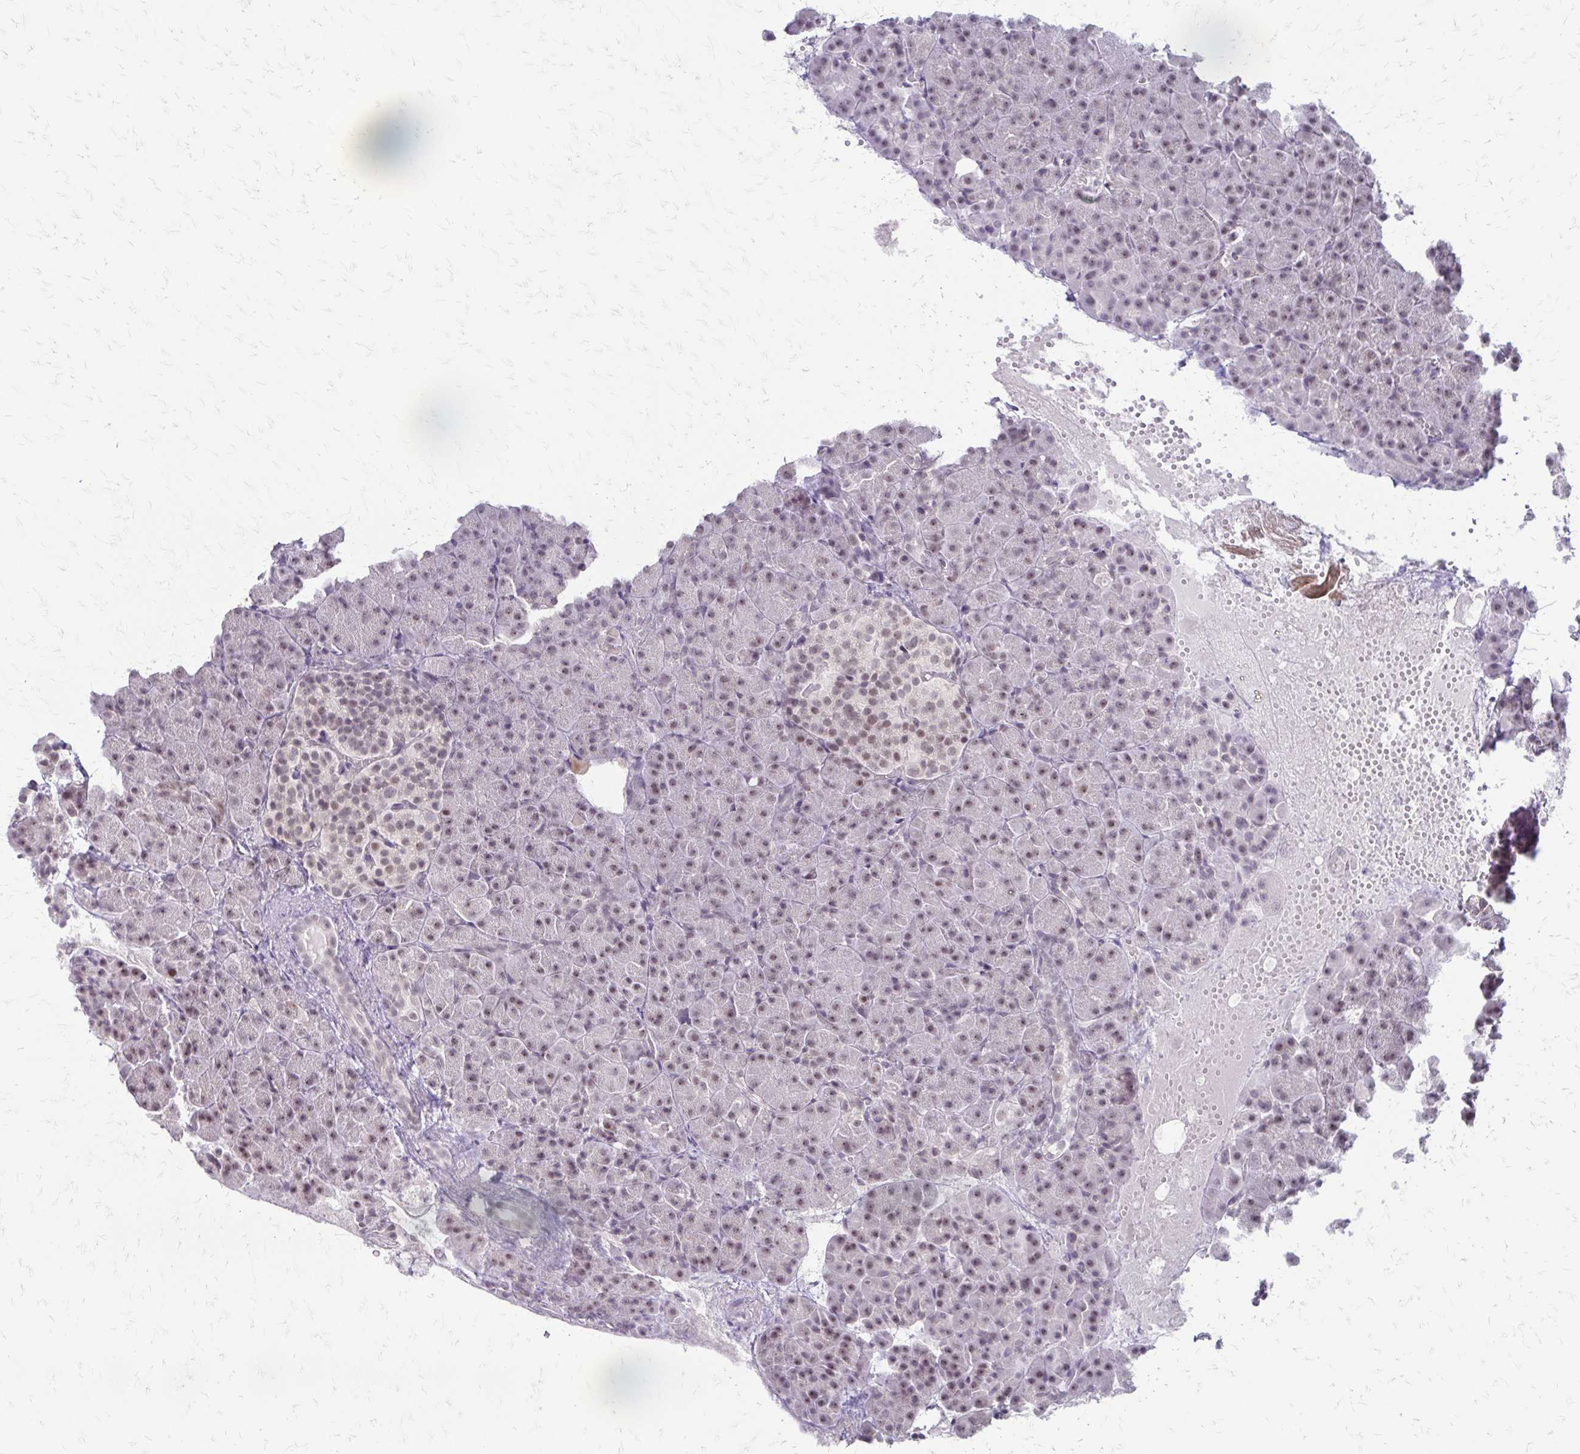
{"staining": {"intensity": "weak", "quantity": "25%-75%", "location": "nuclear"}, "tissue": "pancreas", "cell_type": "Exocrine glandular cells", "image_type": "normal", "snomed": [{"axis": "morphology", "description": "Normal tissue, NOS"}, {"axis": "topography", "description": "Pancreas"}], "caption": "Normal pancreas reveals weak nuclear positivity in approximately 25%-75% of exocrine glandular cells, visualized by immunohistochemistry. (DAB IHC with brightfield microscopy, high magnification).", "gene": "EED", "patient": {"sex": "female", "age": 74}}